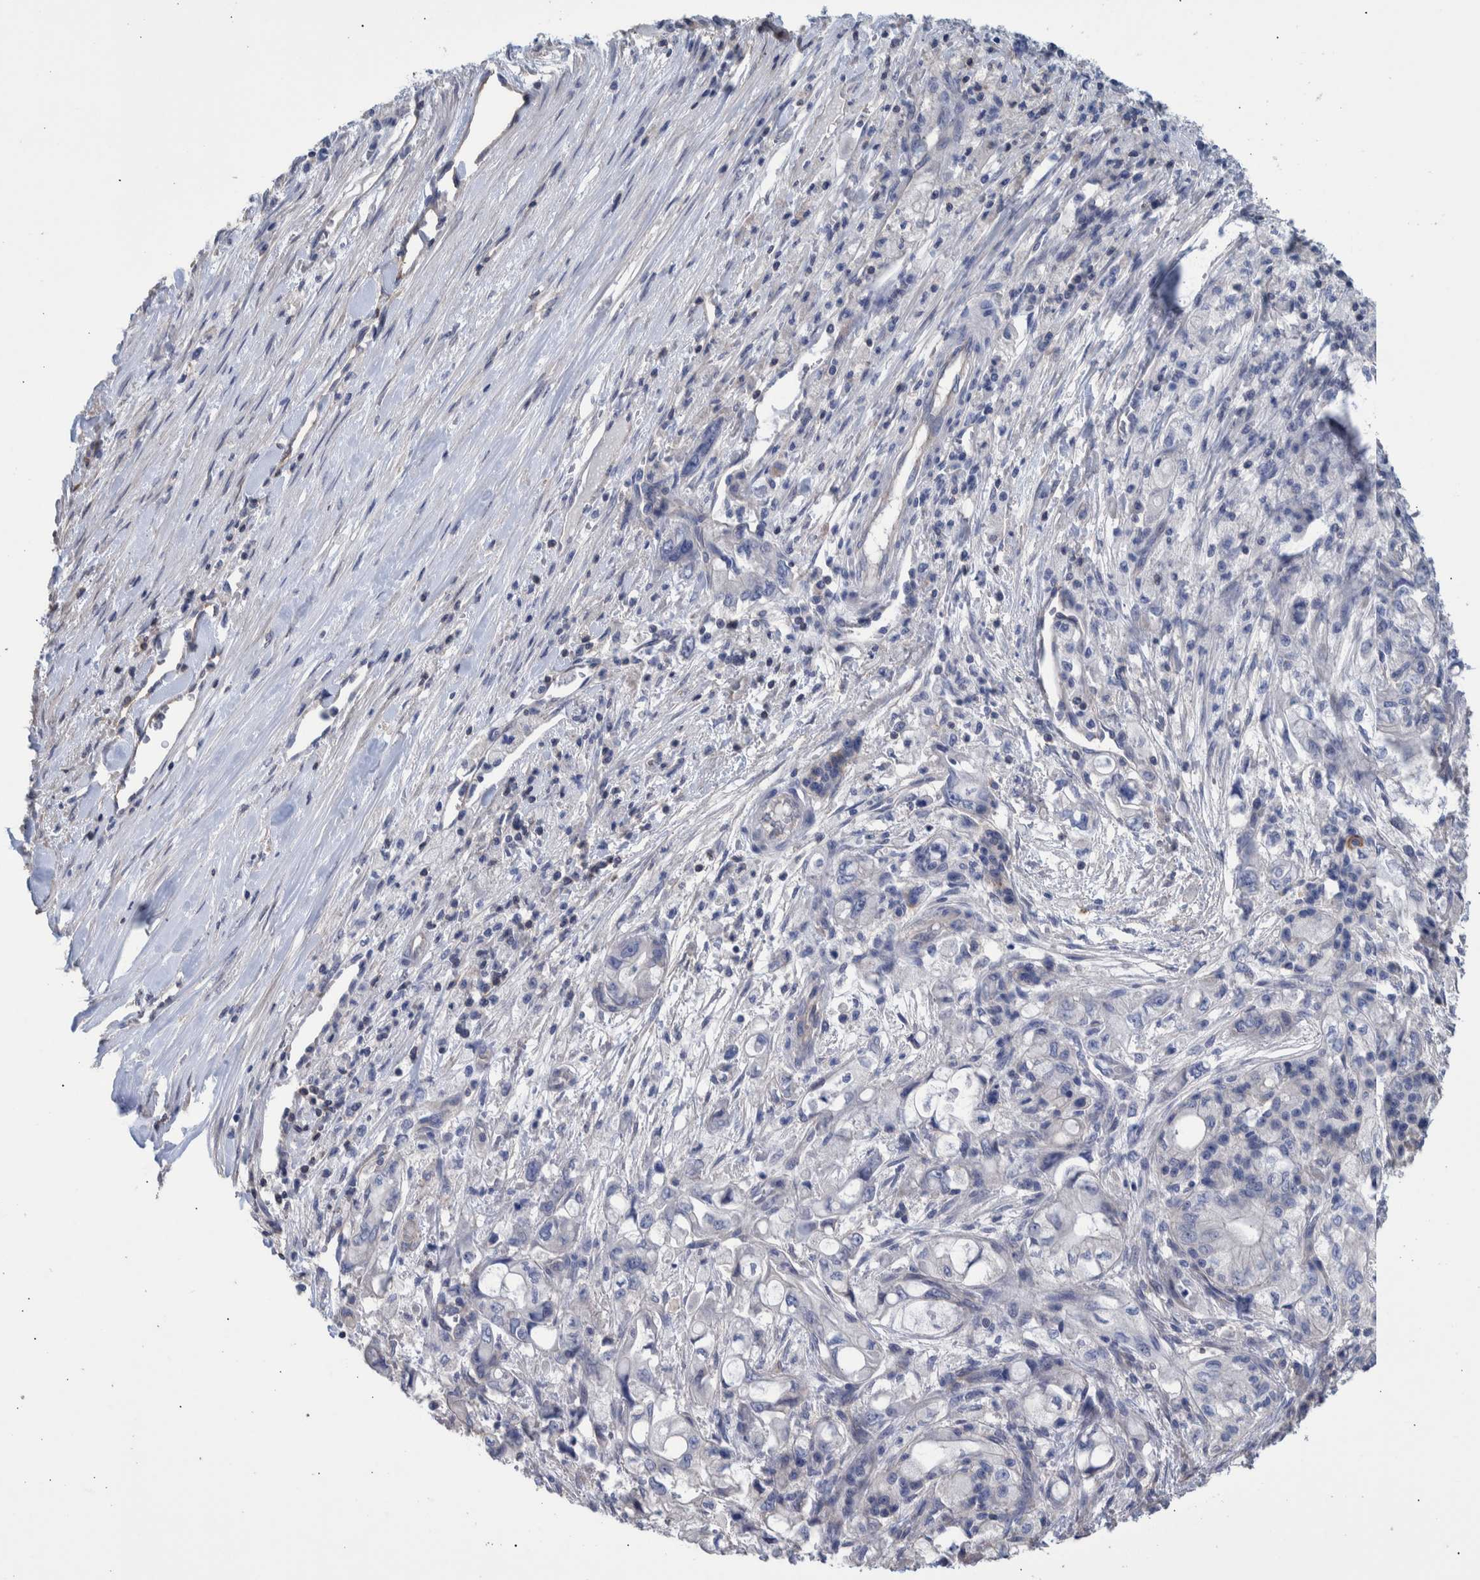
{"staining": {"intensity": "negative", "quantity": "none", "location": "none"}, "tissue": "pancreatic cancer", "cell_type": "Tumor cells", "image_type": "cancer", "snomed": [{"axis": "morphology", "description": "Adenocarcinoma, NOS"}, {"axis": "topography", "description": "Pancreas"}], "caption": "This is a image of immunohistochemistry (IHC) staining of adenocarcinoma (pancreatic), which shows no staining in tumor cells.", "gene": "PPP3CC", "patient": {"sex": "male", "age": 79}}